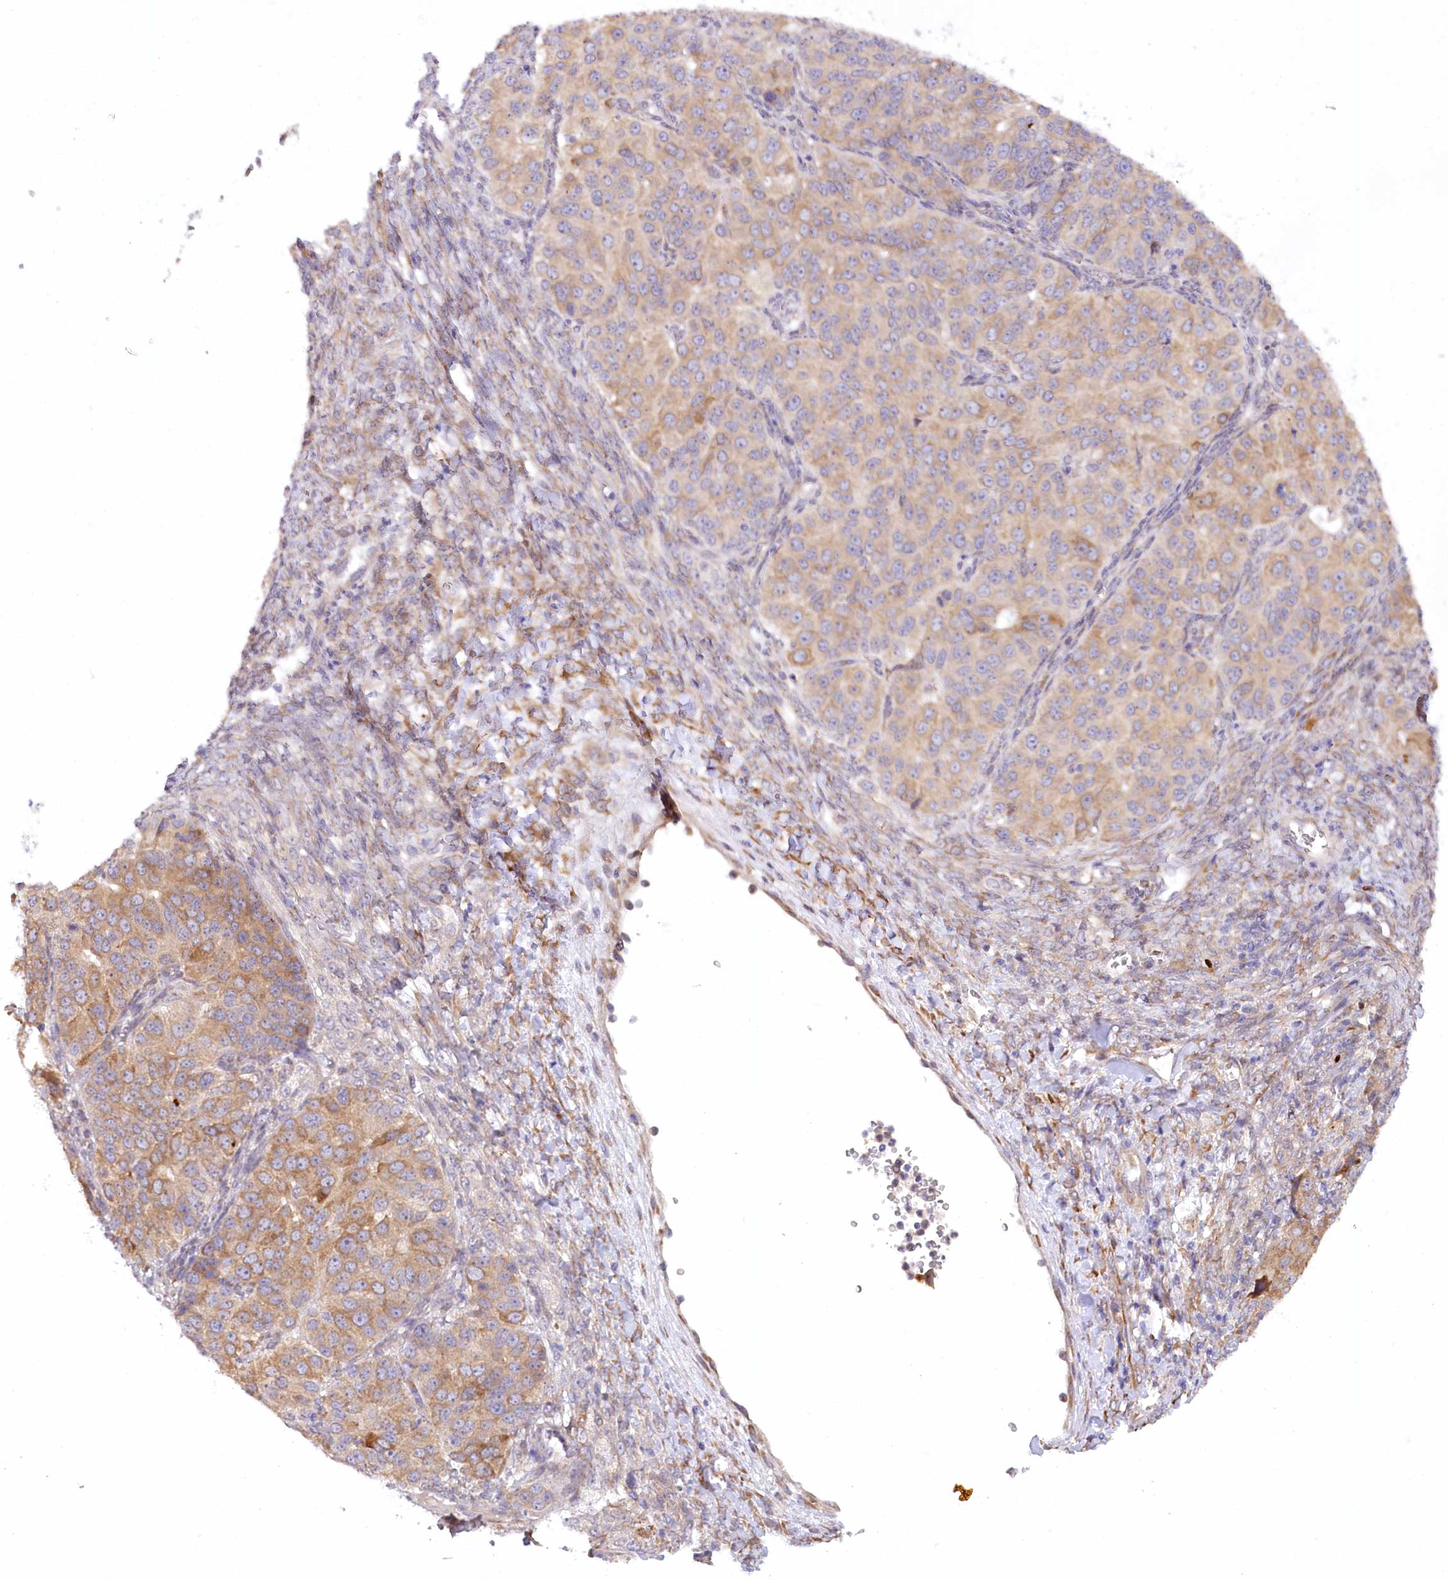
{"staining": {"intensity": "moderate", "quantity": ">75%", "location": "cytoplasmic/membranous"}, "tissue": "ovarian cancer", "cell_type": "Tumor cells", "image_type": "cancer", "snomed": [{"axis": "morphology", "description": "Carcinoma, endometroid"}, {"axis": "topography", "description": "Ovary"}], "caption": "DAB immunohistochemical staining of ovarian cancer displays moderate cytoplasmic/membranous protein staining in approximately >75% of tumor cells.", "gene": "NCKAP5", "patient": {"sex": "female", "age": 51}}